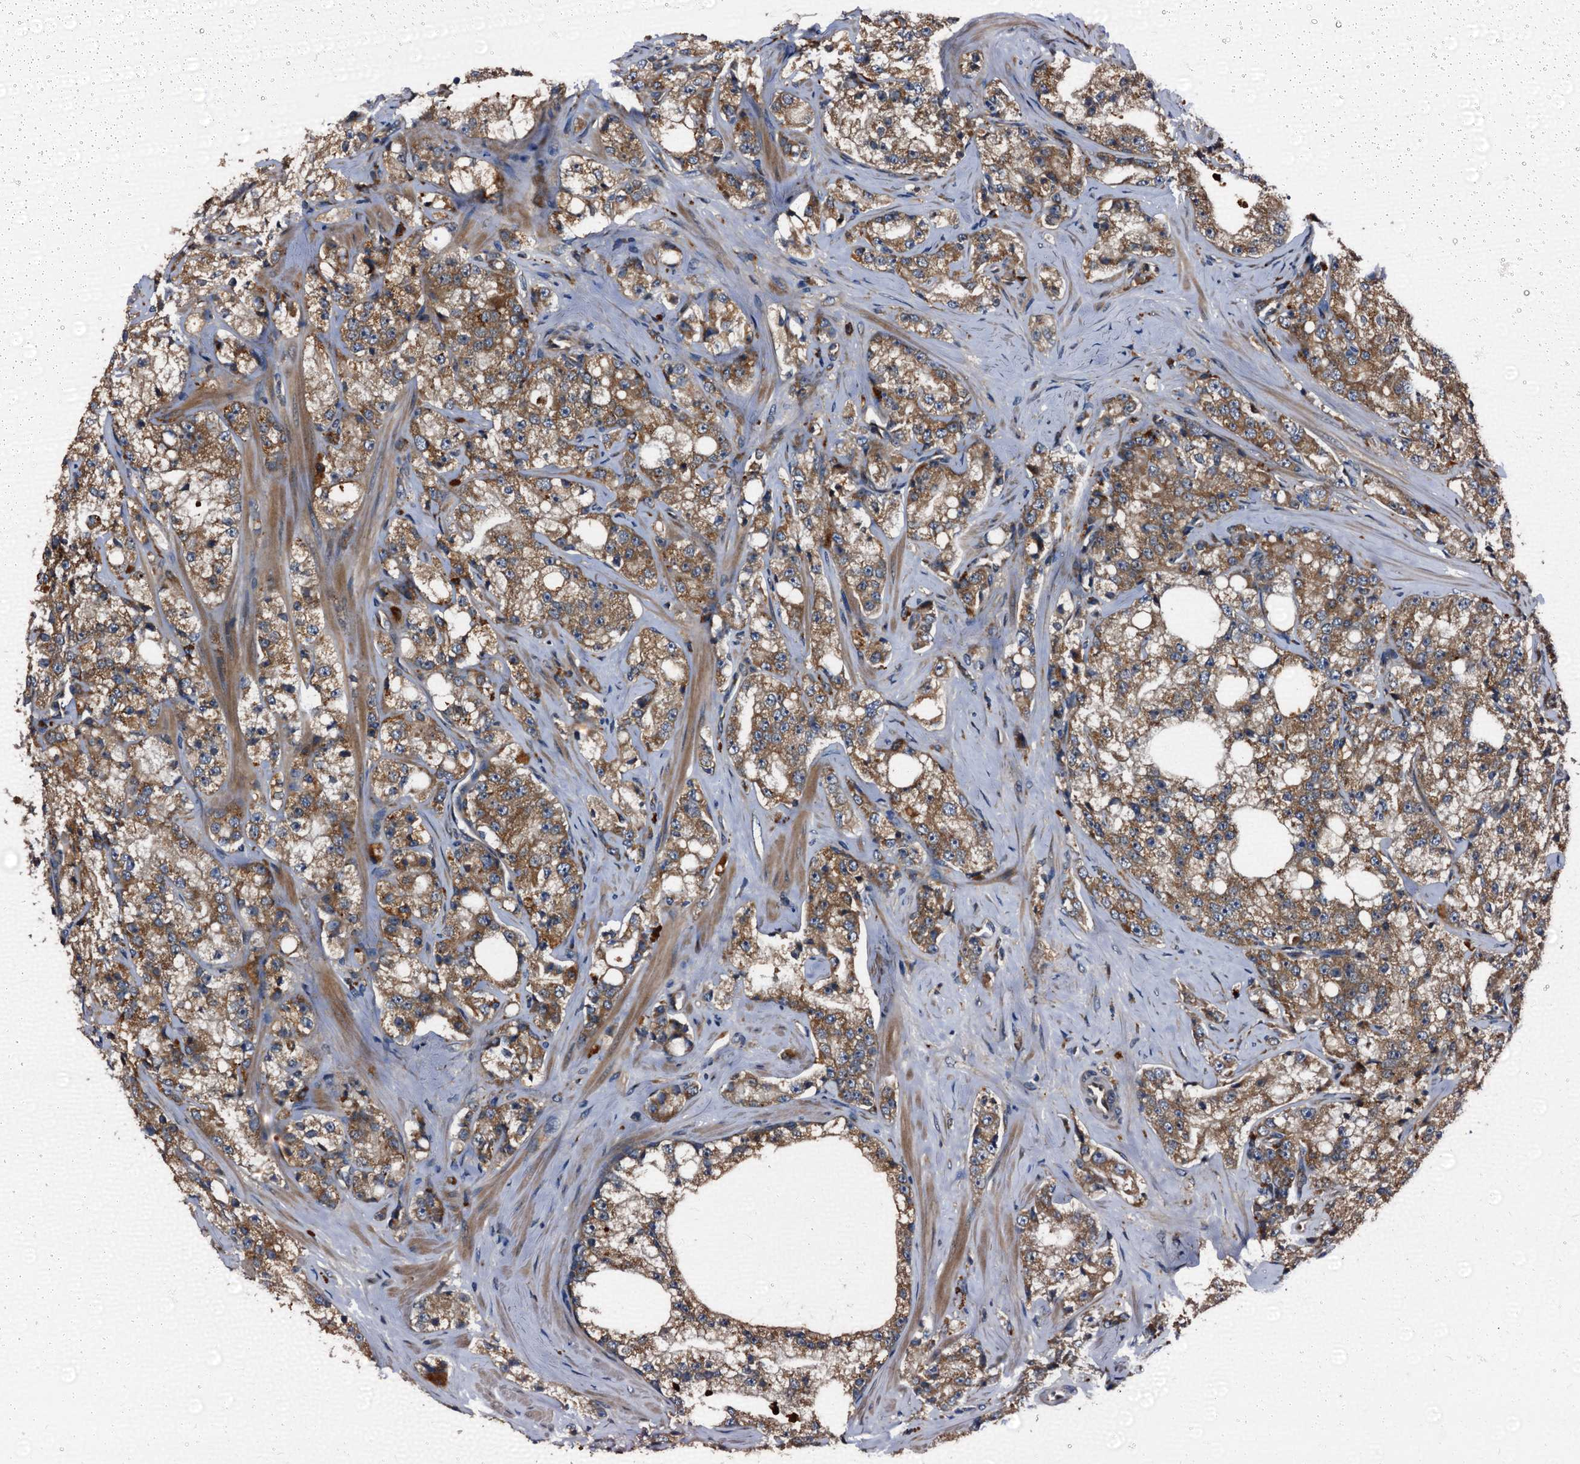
{"staining": {"intensity": "moderate", "quantity": ">75%", "location": "cytoplasmic/membranous"}, "tissue": "prostate cancer", "cell_type": "Tumor cells", "image_type": "cancer", "snomed": [{"axis": "morphology", "description": "Adenocarcinoma, High grade"}, {"axis": "topography", "description": "Prostate"}], "caption": "Prostate adenocarcinoma (high-grade) was stained to show a protein in brown. There is medium levels of moderate cytoplasmic/membranous expression in about >75% of tumor cells.", "gene": "PEX5", "patient": {"sex": "male", "age": 64}}